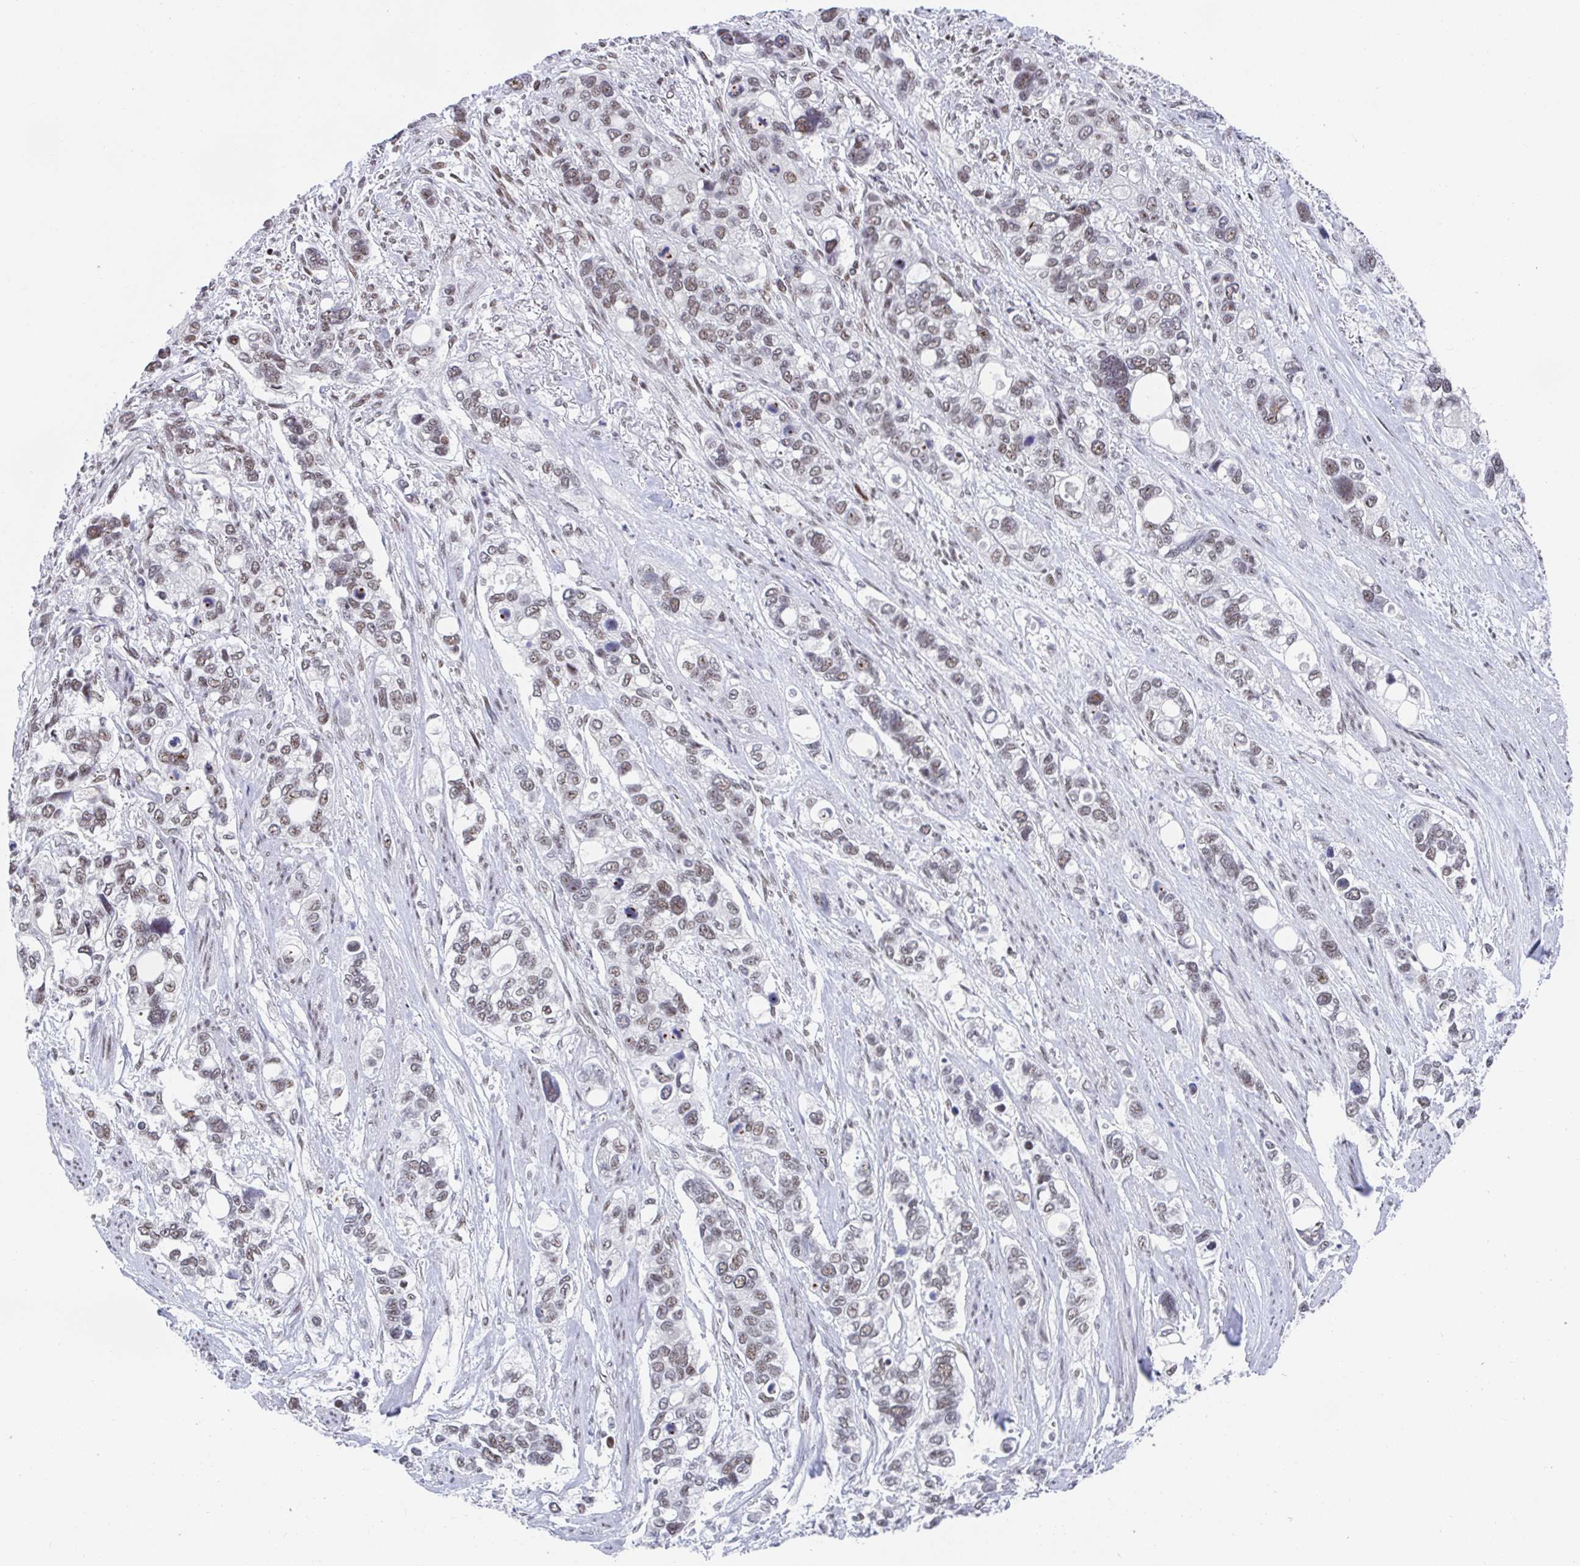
{"staining": {"intensity": "moderate", "quantity": "25%-75%", "location": "nuclear"}, "tissue": "stomach cancer", "cell_type": "Tumor cells", "image_type": "cancer", "snomed": [{"axis": "morphology", "description": "Adenocarcinoma, NOS"}, {"axis": "topography", "description": "Stomach, upper"}], "caption": "IHC photomicrograph of neoplastic tissue: adenocarcinoma (stomach) stained using IHC demonstrates medium levels of moderate protein expression localized specifically in the nuclear of tumor cells, appearing as a nuclear brown color.", "gene": "SLC7A10", "patient": {"sex": "female", "age": 81}}